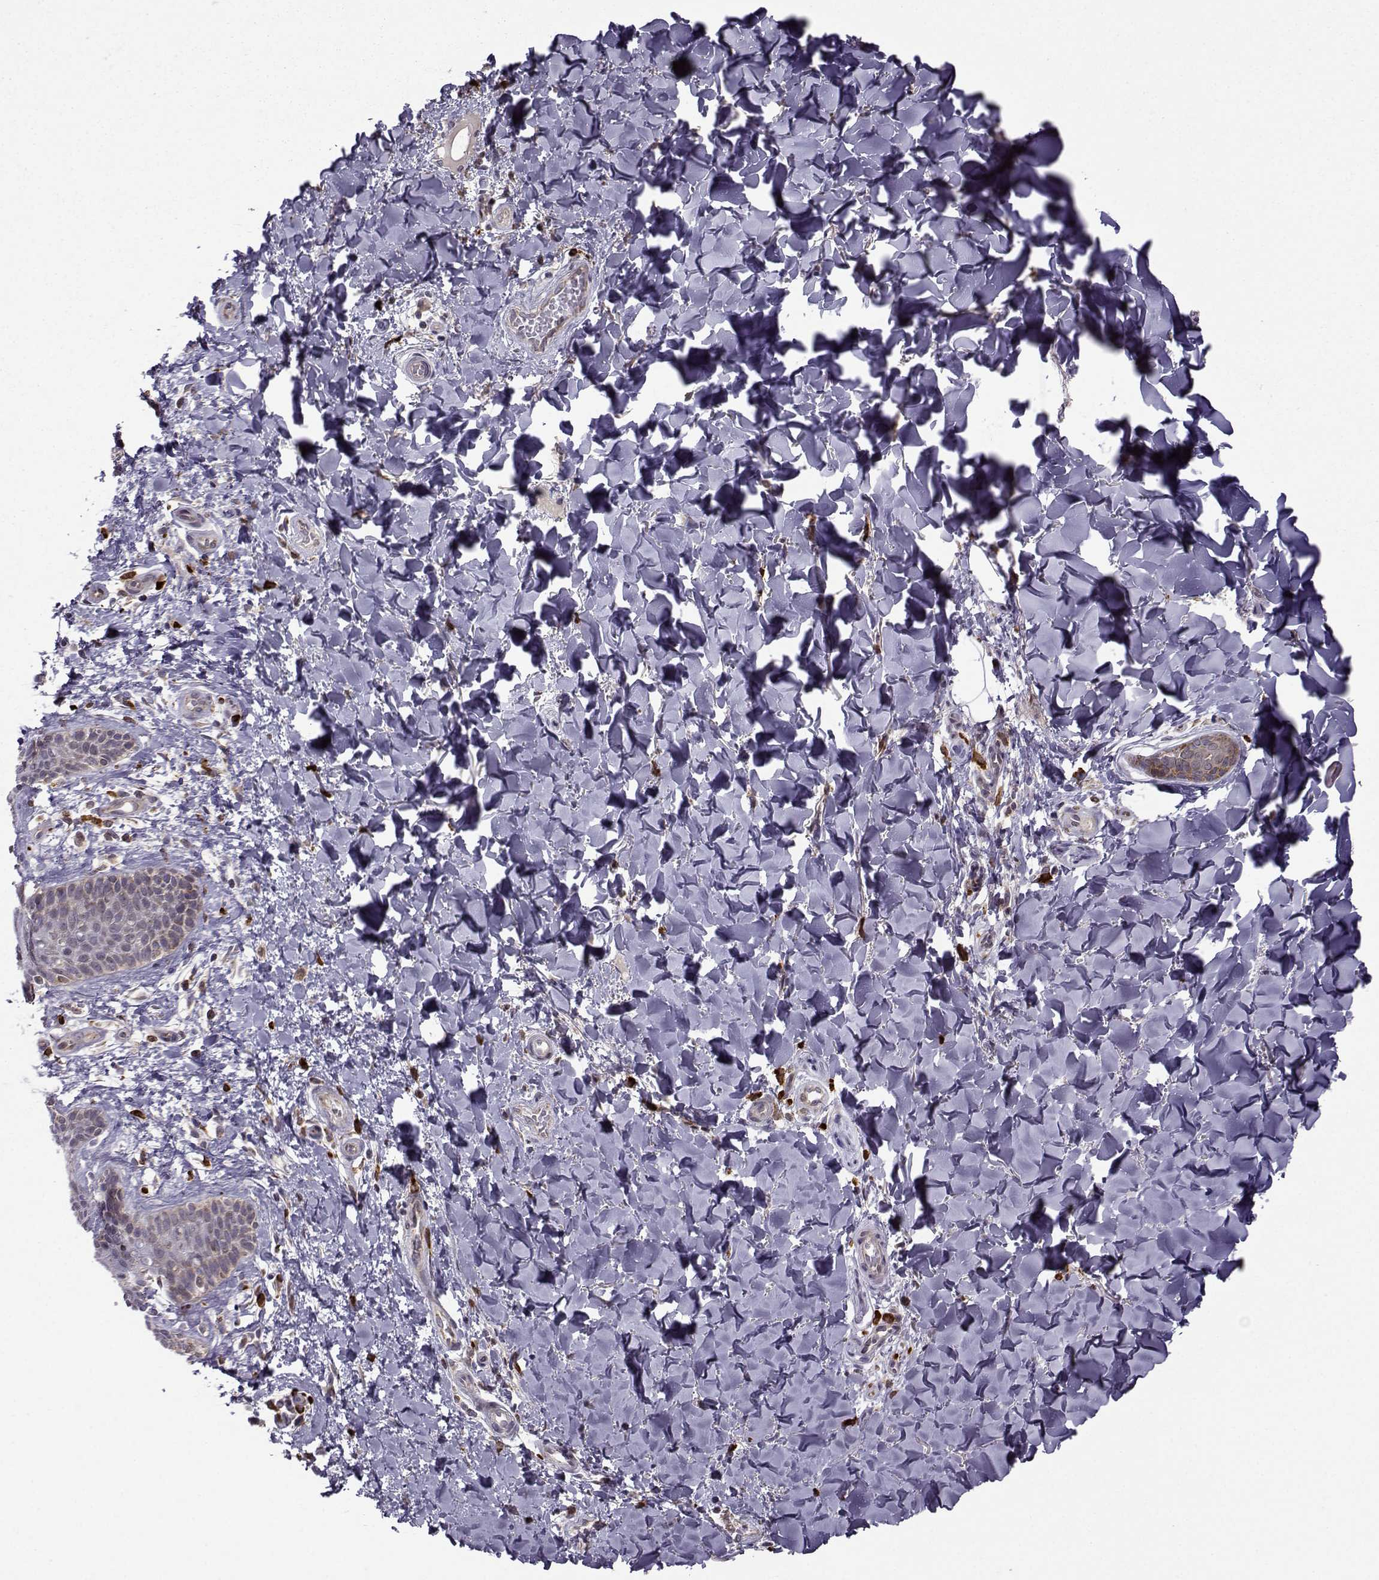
{"staining": {"intensity": "moderate", "quantity": "25%-75%", "location": "cytoplasmic/membranous"}, "tissue": "skin", "cell_type": "Epidermal cells", "image_type": "normal", "snomed": [{"axis": "morphology", "description": "Normal tissue, NOS"}, {"axis": "topography", "description": "Anal"}], "caption": "Immunohistochemistry (IHC) micrograph of normal skin stained for a protein (brown), which displays medium levels of moderate cytoplasmic/membranous staining in approximately 25%-75% of epidermal cells.", "gene": "NECAB3", "patient": {"sex": "male", "age": 36}}